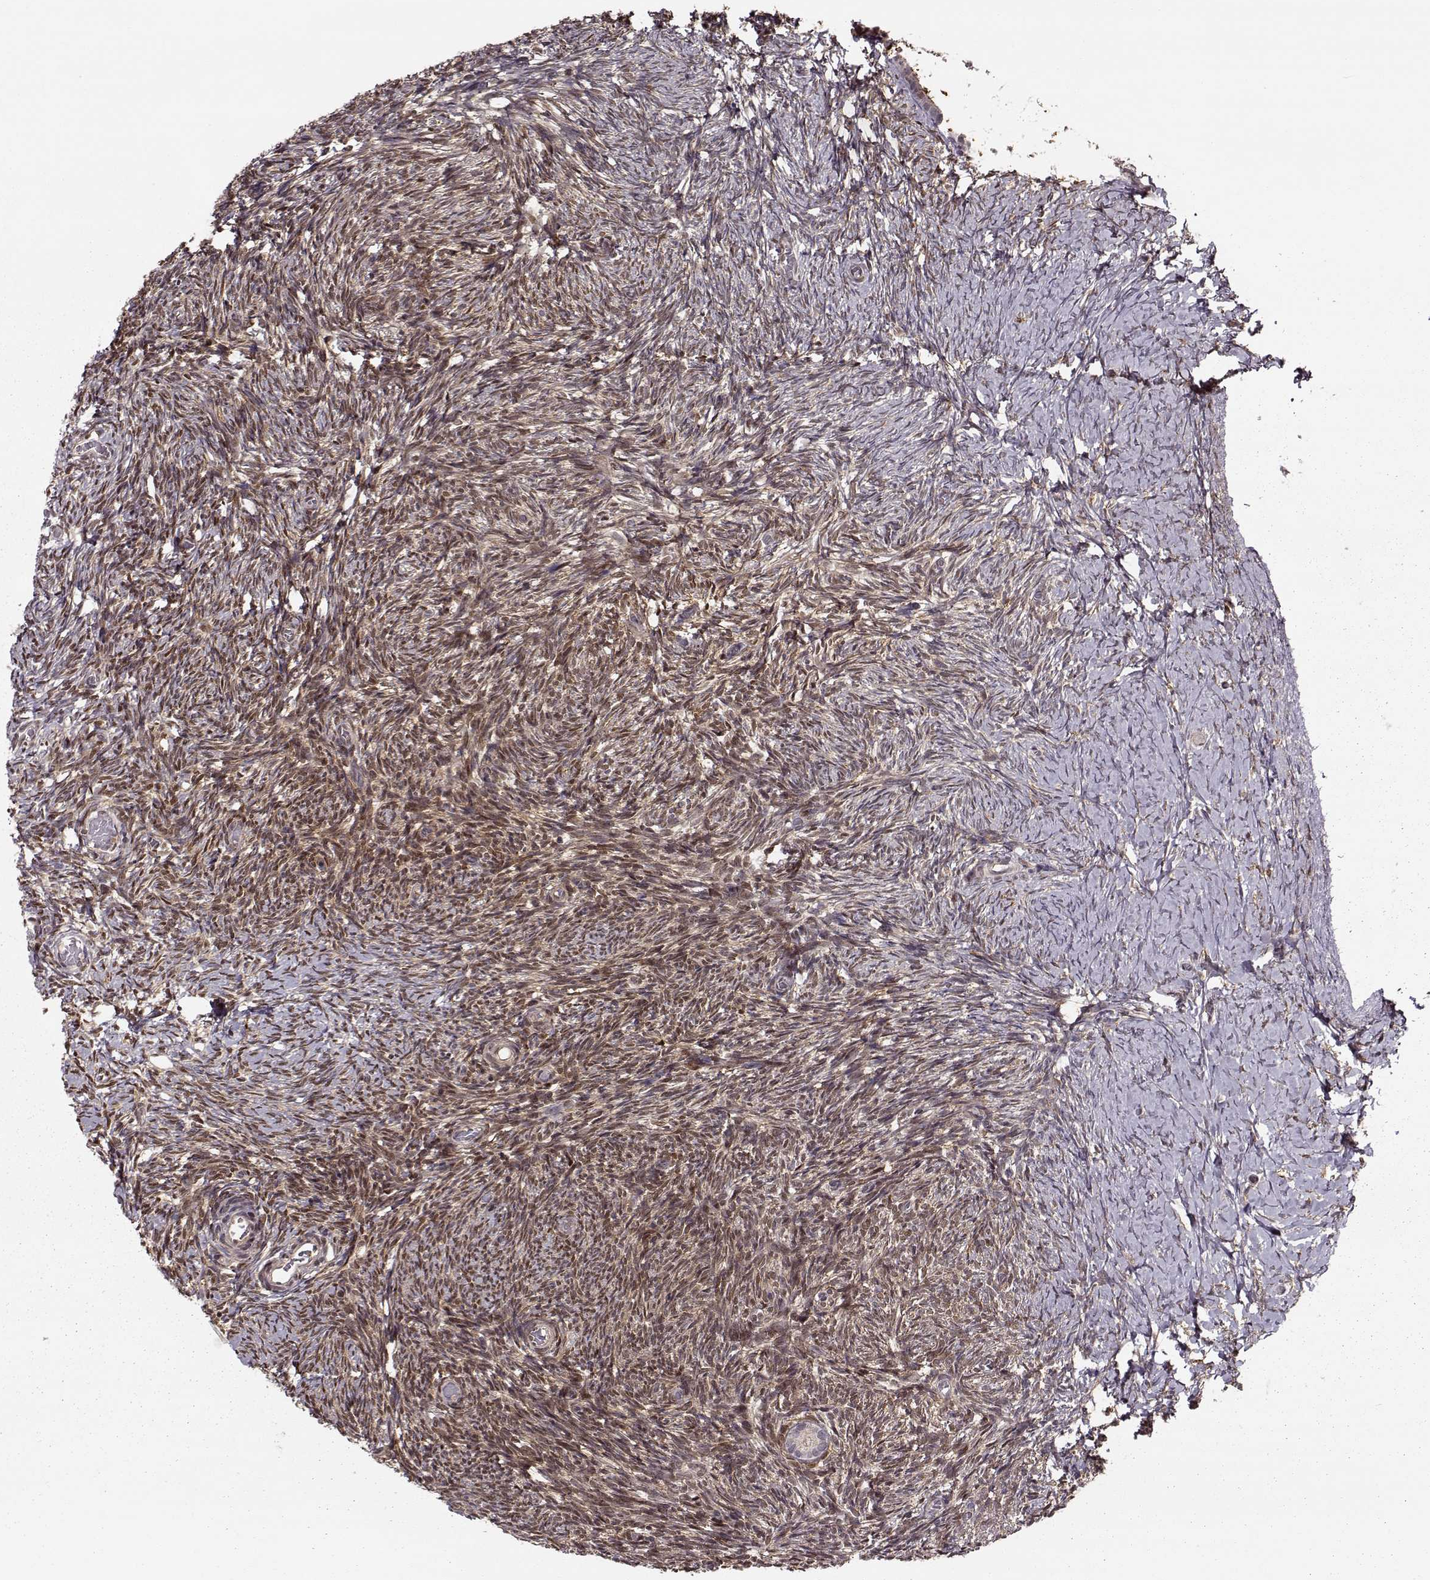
{"staining": {"intensity": "negative", "quantity": "none", "location": "none"}, "tissue": "ovary", "cell_type": "Follicle cells", "image_type": "normal", "snomed": [{"axis": "morphology", "description": "Normal tissue, NOS"}, {"axis": "topography", "description": "Ovary"}], "caption": "High power microscopy image of an immunohistochemistry photomicrograph of normal ovary, revealing no significant expression in follicle cells.", "gene": "MFSD1", "patient": {"sex": "female", "age": 39}}